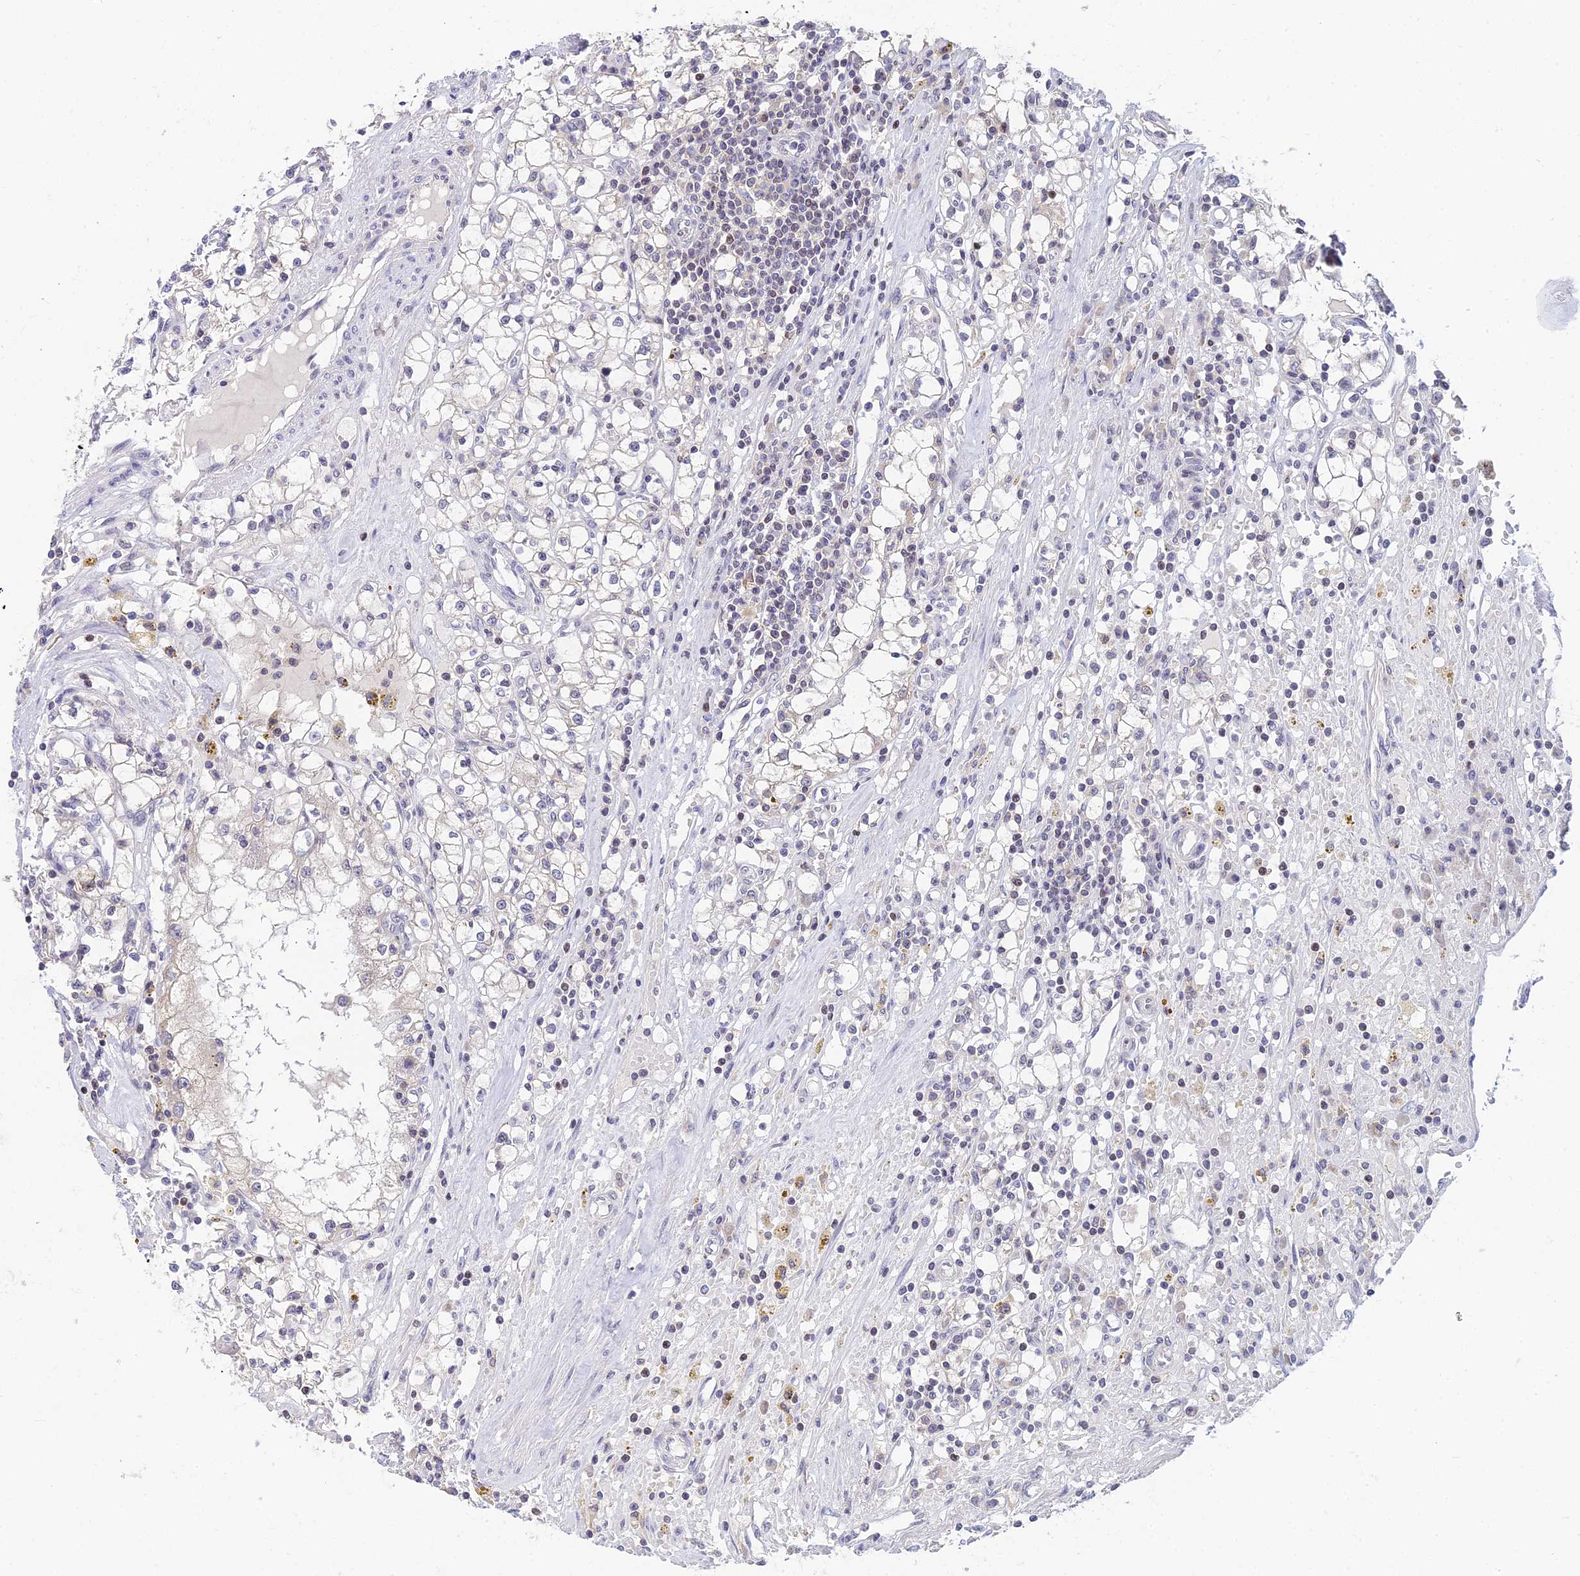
{"staining": {"intensity": "negative", "quantity": "none", "location": "none"}, "tissue": "renal cancer", "cell_type": "Tumor cells", "image_type": "cancer", "snomed": [{"axis": "morphology", "description": "Adenocarcinoma, NOS"}, {"axis": "topography", "description": "Kidney"}], "caption": "The micrograph shows no staining of tumor cells in renal cancer (adenocarcinoma). The staining was performed using DAB (3,3'-diaminobenzidine) to visualize the protein expression in brown, while the nuclei were stained in blue with hematoxylin (Magnification: 20x).", "gene": "ELOA2", "patient": {"sex": "male", "age": 56}}